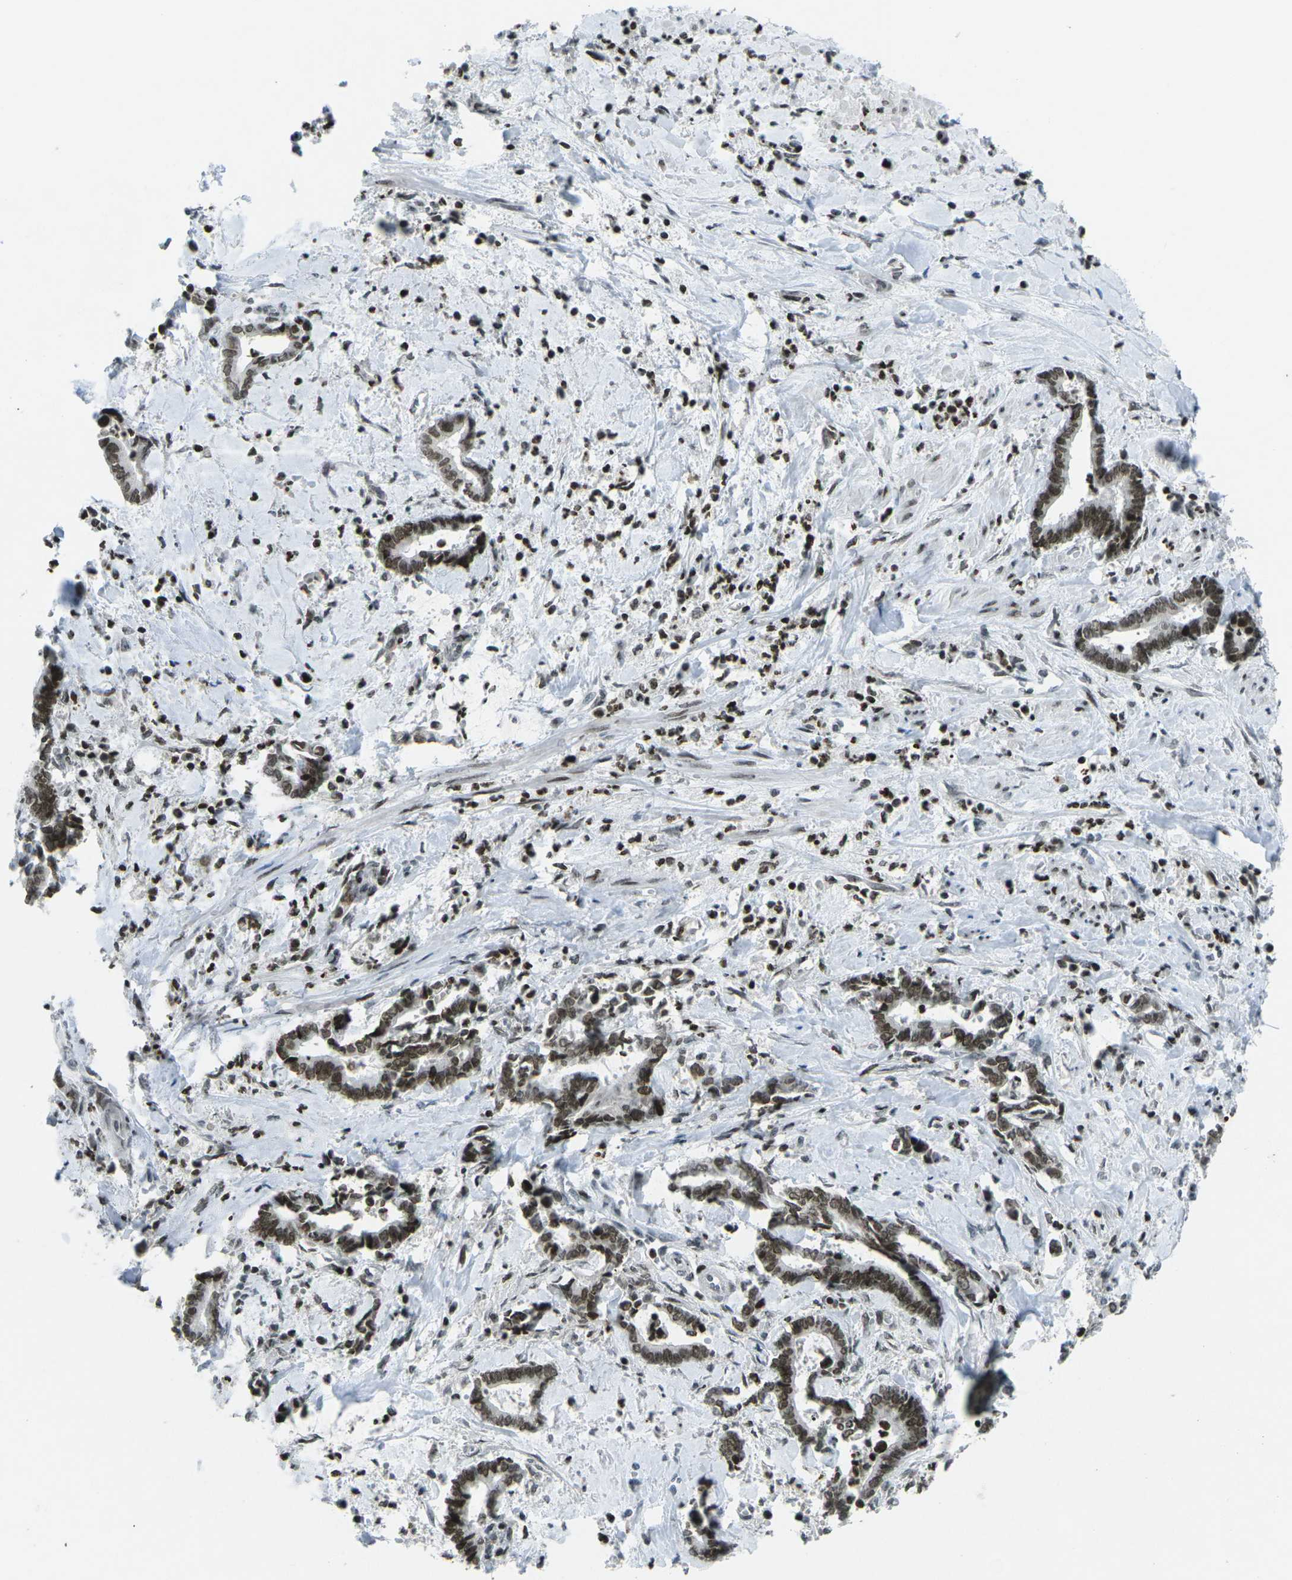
{"staining": {"intensity": "moderate", "quantity": ">75%", "location": "nuclear"}, "tissue": "cervical cancer", "cell_type": "Tumor cells", "image_type": "cancer", "snomed": [{"axis": "morphology", "description": "Adenocarcinoma, NOS"}, {"axis": "topography", "description": "Cervix"}], "caption": "Cervical adenocarcinoma stained for a protein (brown) displays moderate nuclear positive positivity in about >75% of tumor cells.", "gene": "EME1", "patient": {"sex": "female", "age": 44}}